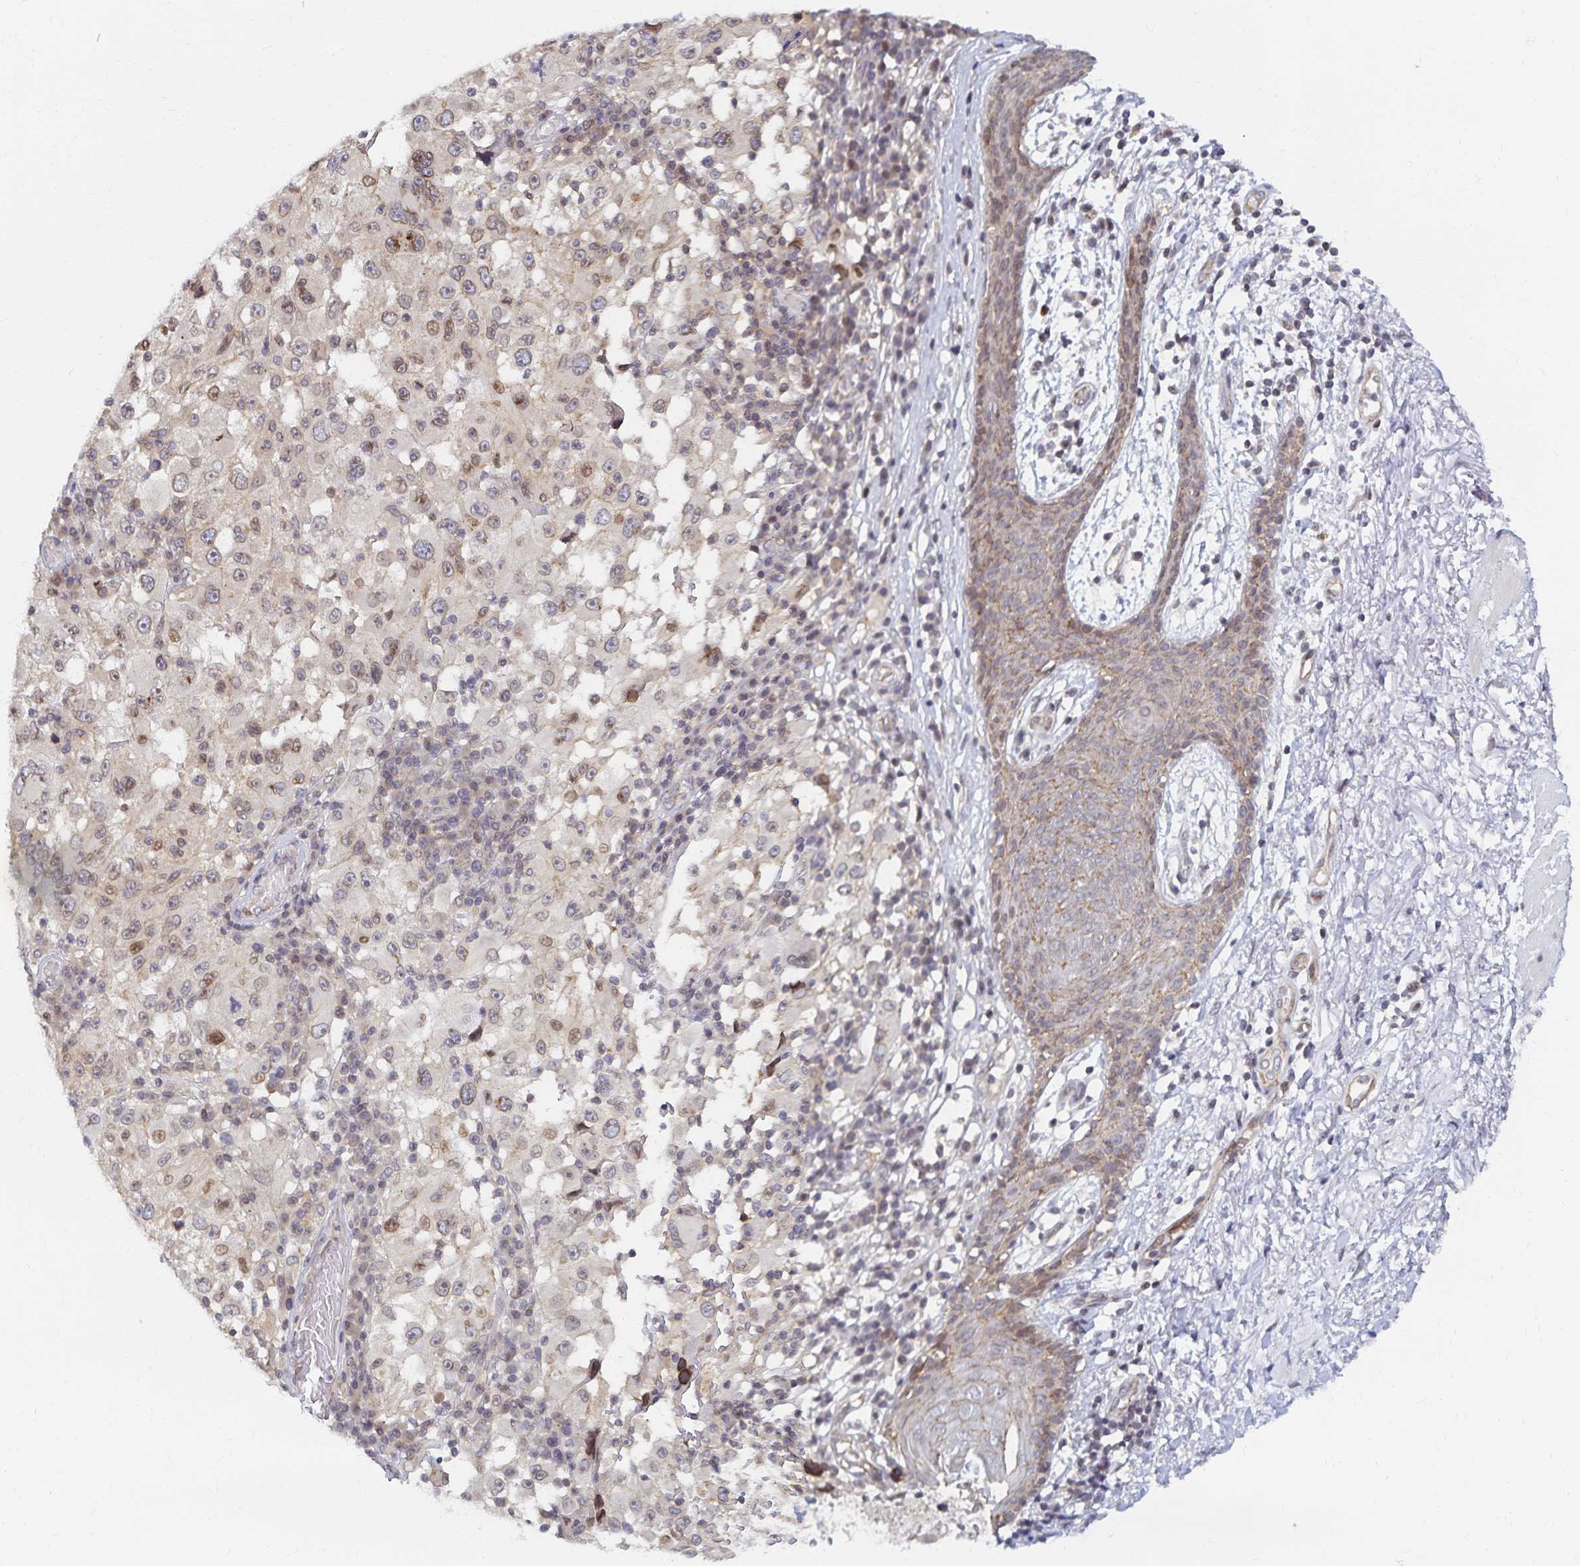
{"staining": {"intensity": "moderate", "quantity": "<25%", "location": "nuclear"}, "tissue": "melanoma", "cell_type": "Tumor cells", "image_type": "cancer", "snomed": [{"axis": "morphology", "description": "Malignant melanoma, NOS"}, {"axis": "topography", "description": "Skin"}], "caption": "An immunohistochemistry histopathology image of tumor tissue is shown. Protein staining in brown labels moderate nuclear positivity in melanoma within tumor cells.", "gene": "RAB9B", "patient": {"sex": "female", "age": 71}}